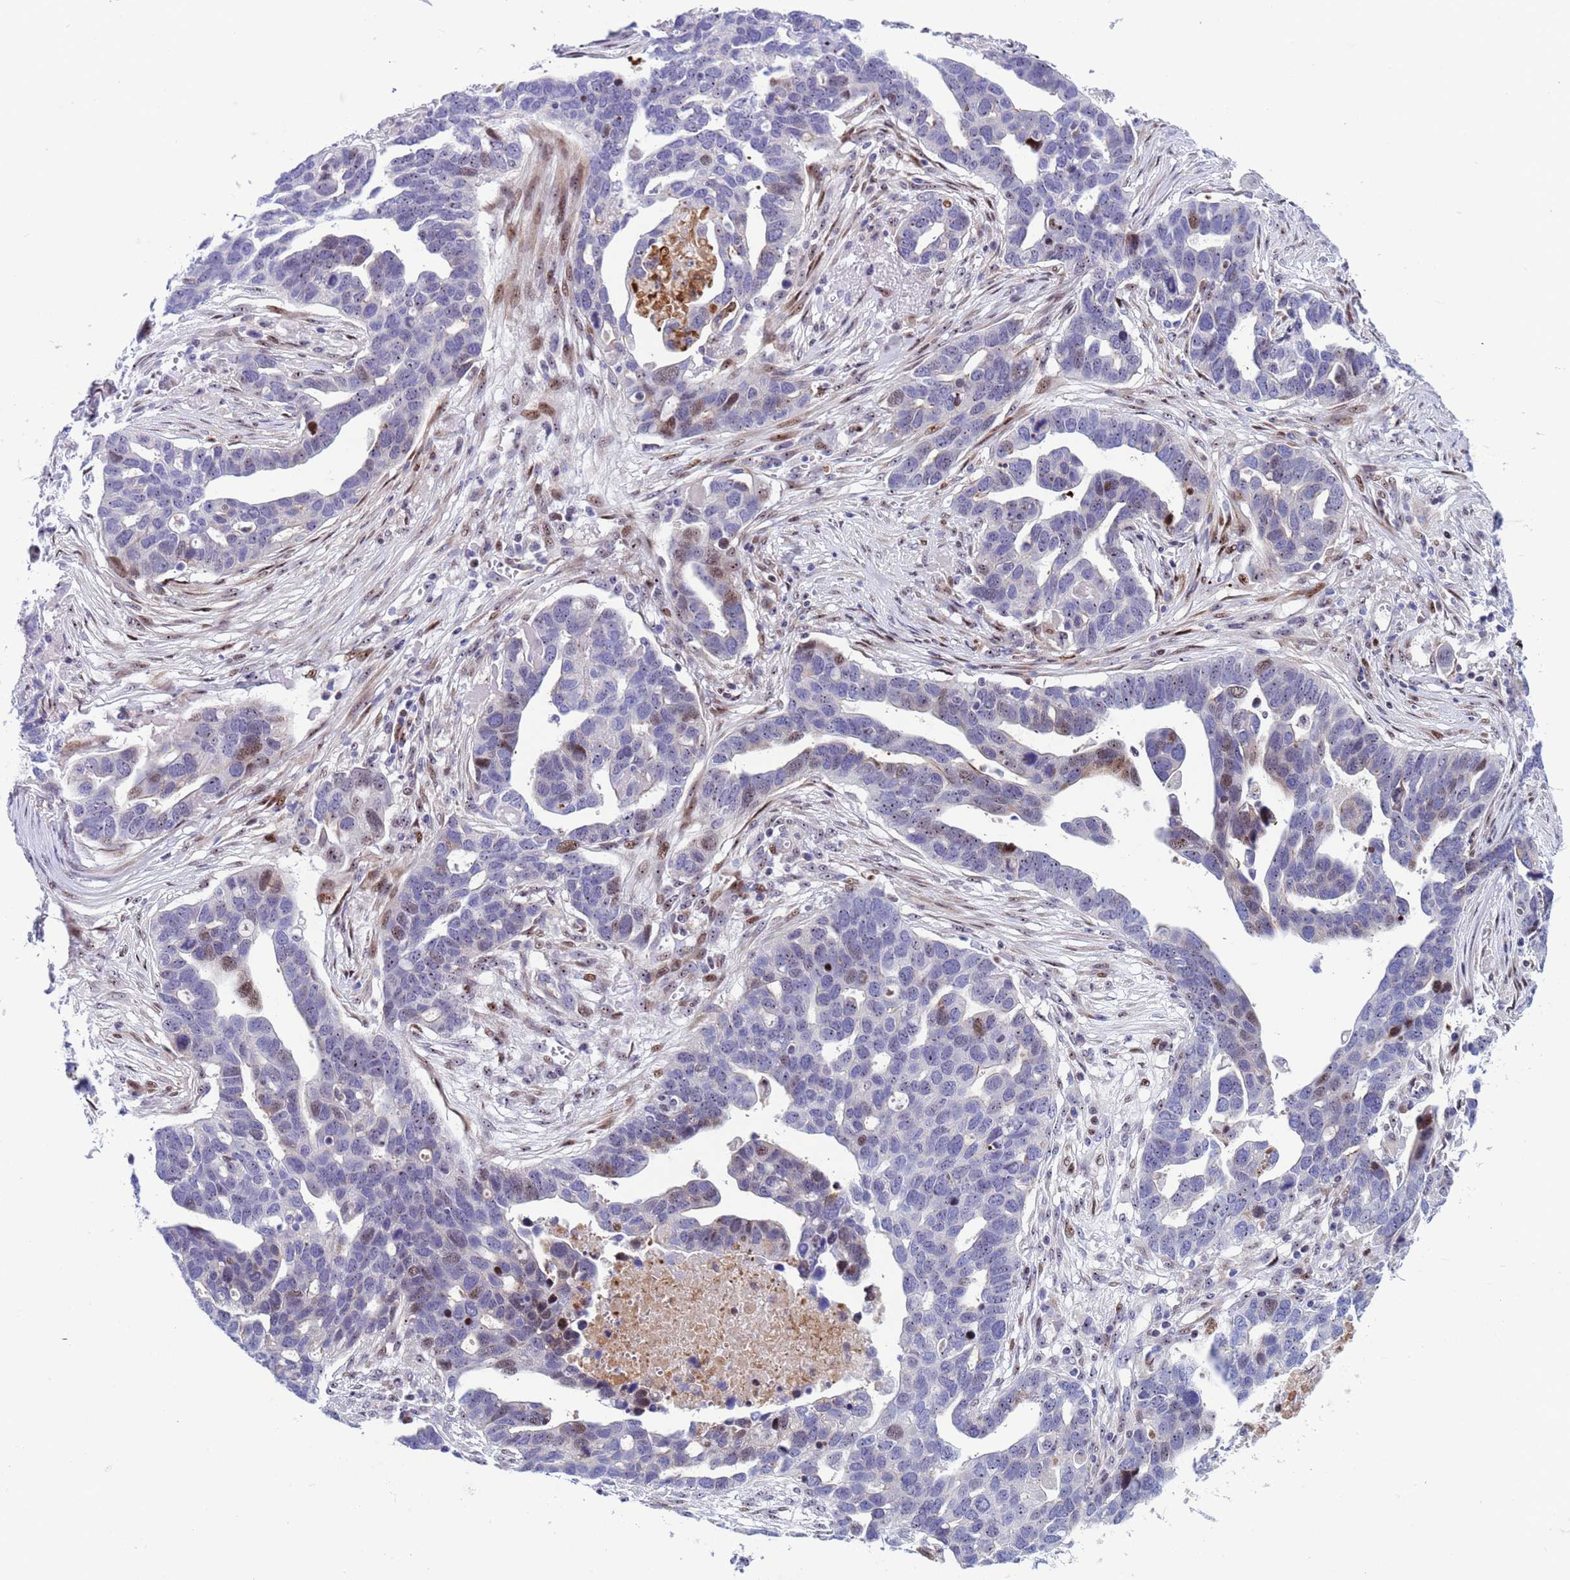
{"staining": {"intensity": "moderate", "quantity": "<25%", "location": "cytoplasmic/membranous,nuclear"}, "tissue": "ovarian cancer", "cell_type": "Tumor cells", "image_type": "cancer", "snomed": [{"axis": "morphology", "description": "Cystadenocarcinoma, serous, NOS"}, {"axis": "topography", "description": "Ovary"}], "caption": "This image reveals immunohistochemistry staining of ovarian cancer, with low moderate cytoplasmic/membranous and nuclear positivity in approximately <25% of tumor cells.", "gene": "POP5", "patient": {"sex": "female", "age": 54}}